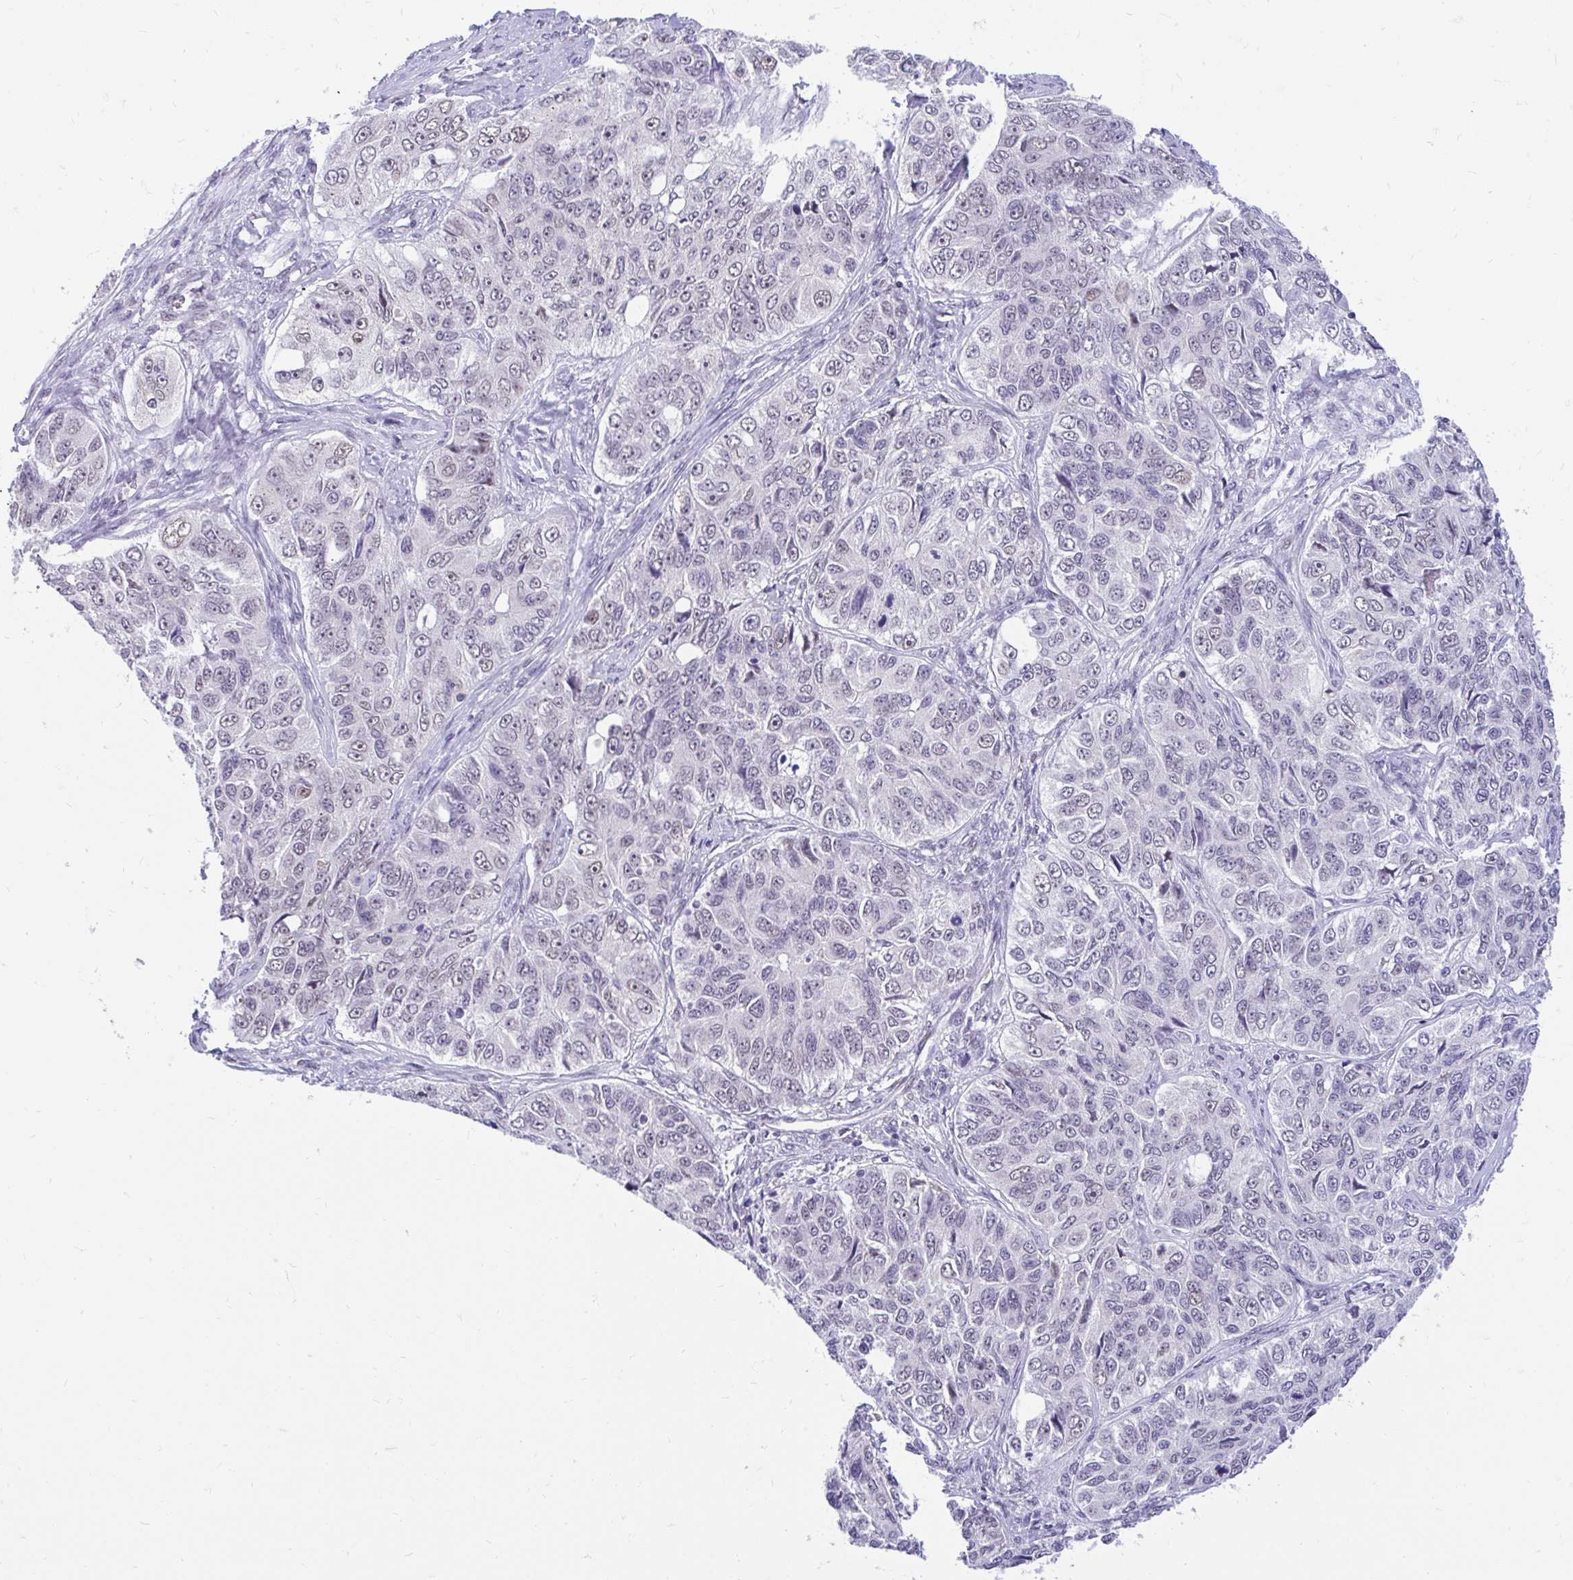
{"staining": {"intensity": "negative", "quantity": "none", "location": "none"}, "tissue": "ovarian cancer", "cell_type": "Tumor cells", "image_type": "cancer", "snomed": [{"axis": "morphology", "description": "Carcinoma, endometroid"}, {"axis": "topography", "description": "Ovary"}], "caption": "Ovarian endometroid carcinoma was stained to show a protein in brown. There is no significant expression in tumor cells. (Brightfield microscopy of DAB (3,3'-diaminobenzidine) IHC at high magnification).", "gene": "GLB1L2", "patient": {"sex": "female", "age": 51}}